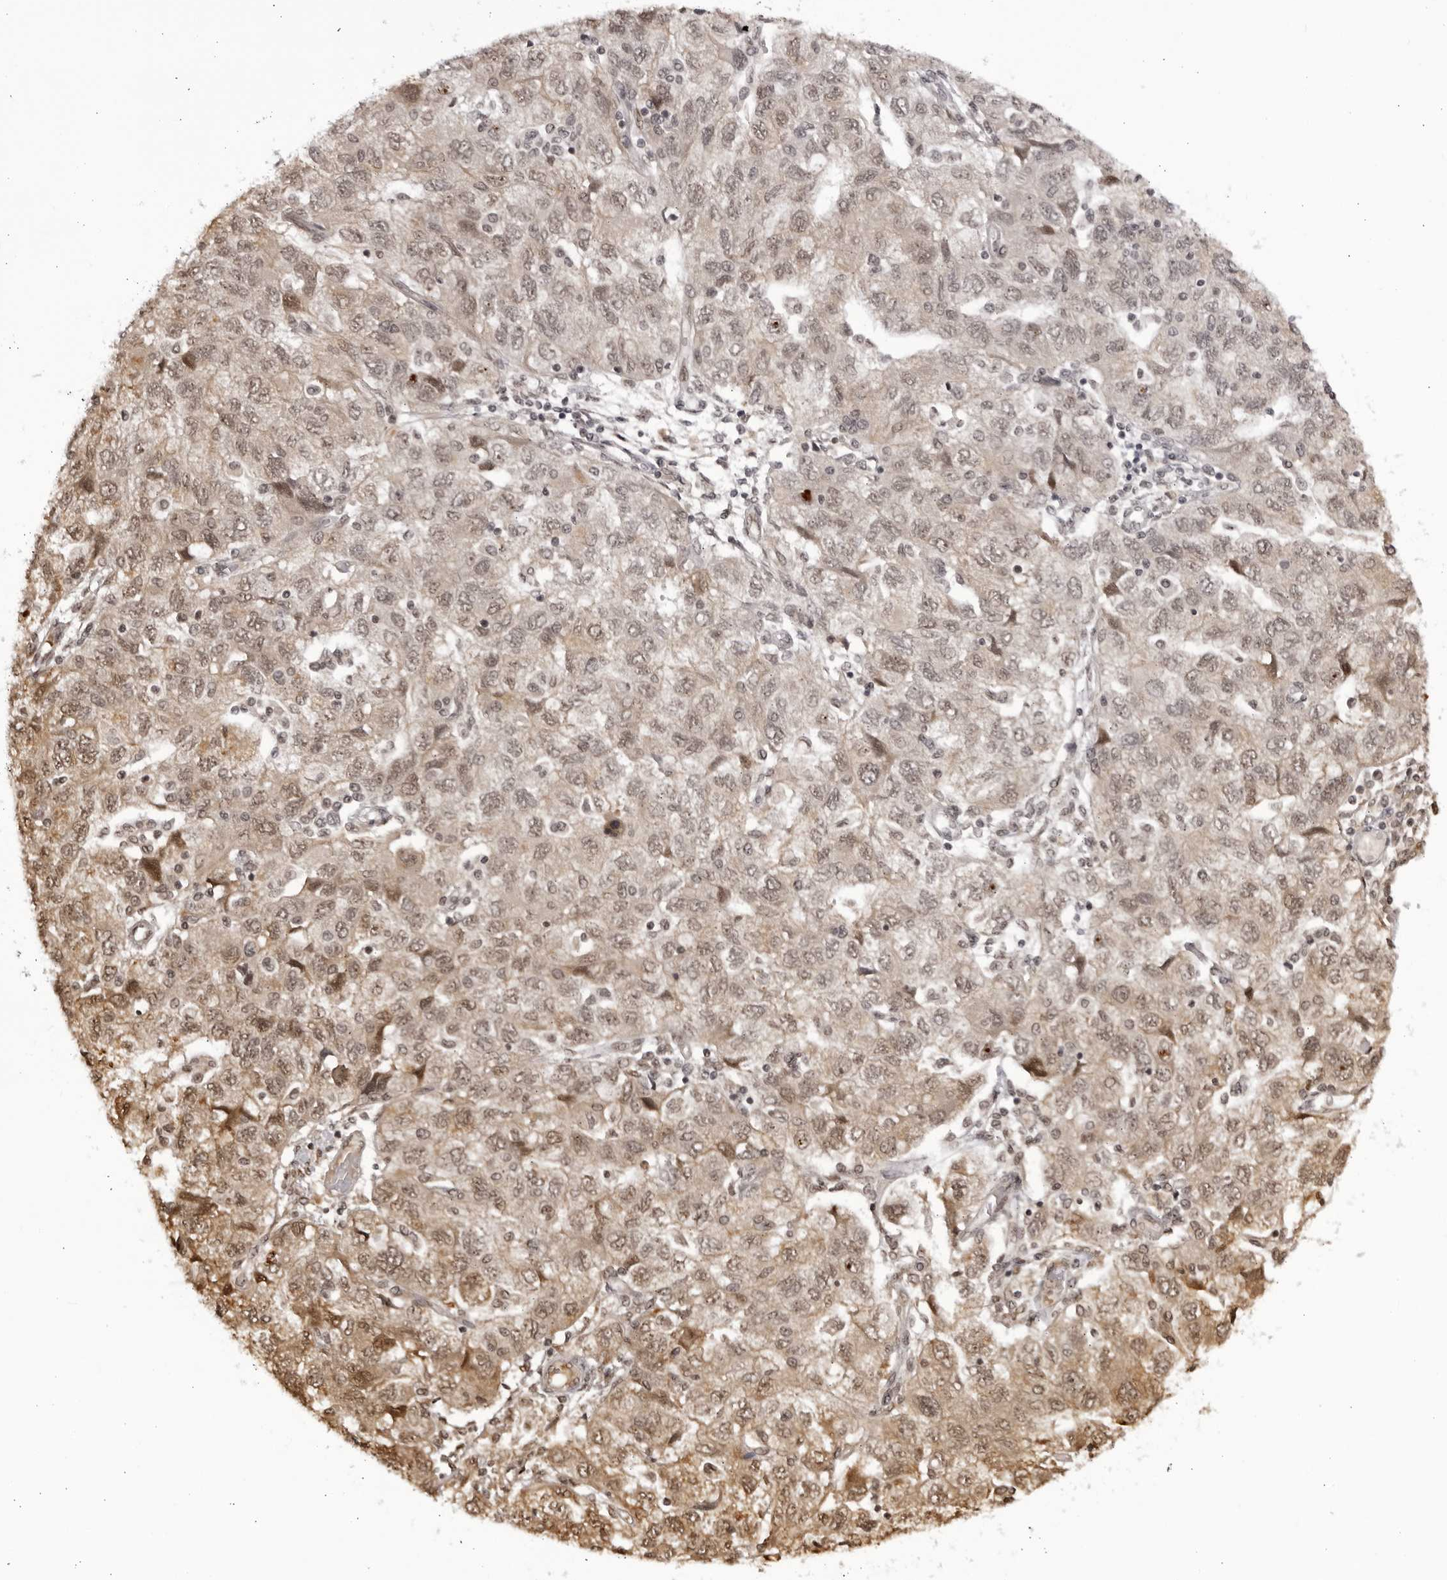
{"staining": {"intensity": "weak", "quantity": ">75%", "location": "cytoplasmic/membranous,nuclear"}, "tissue": "ovarian cancer", "cell_type": "Tumor cells", "image_type": "cancer", "snomed": [{"axis": "morphology", "description": "Carcinoma, NOS"}, {"axis": "morphology", "description": "Cystadenocarcinoma, serous, NOS"}, {"axis": "topography", "description": "Ovary"}], "caption": "The photomicrograph displays immunohistochemical staining of serous cystadenocarcinoma (ovarian). There is weak cytoplasmic/membranous and nuclear staining is identified in about >75% of tumor cells.", "gene": "RASGEF1C", "patient": {"sex": "female", "age": 69}}